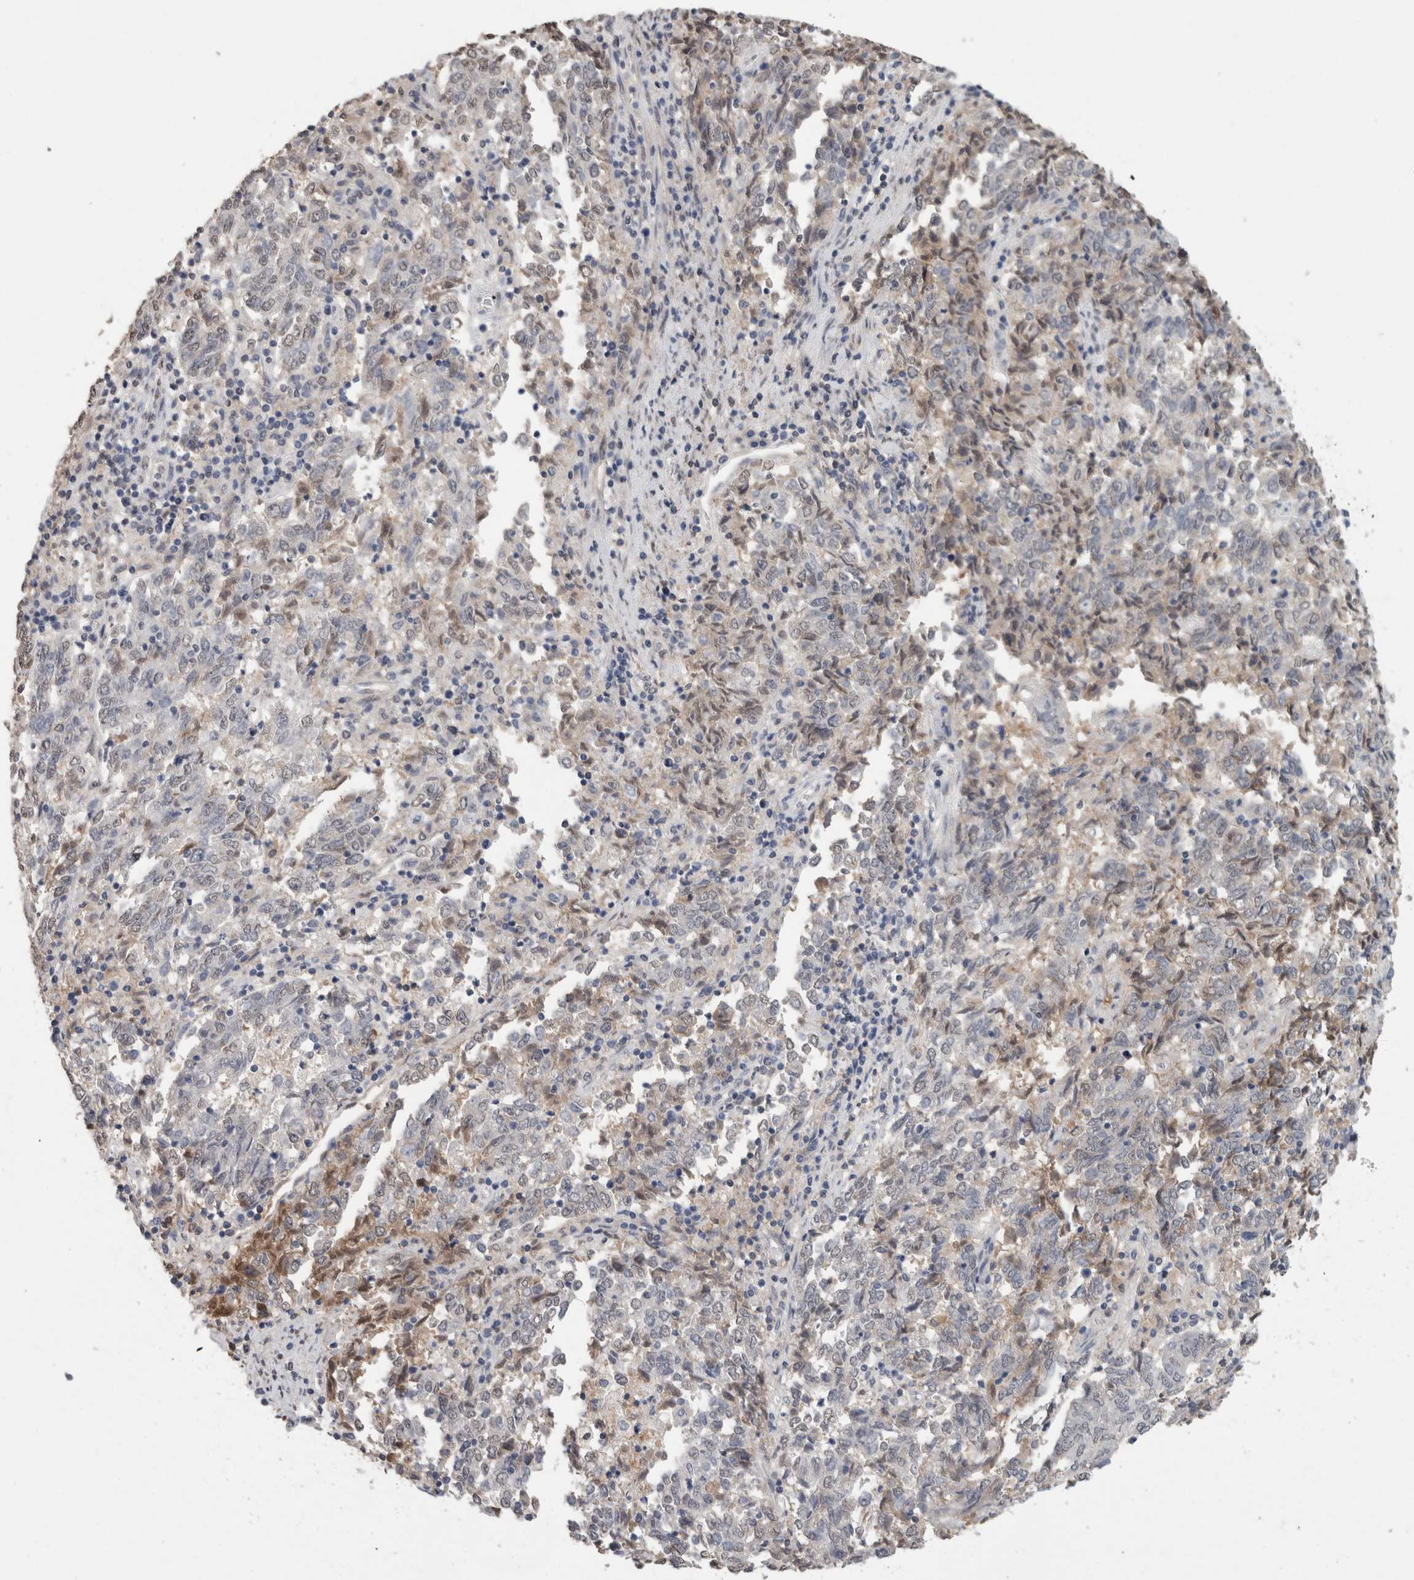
{"staining": {"intensity": "weak", "quantity": "<25%", "location": "cytoplasmic/membranous"}, "tissue": "endometrial cancer", "cell_type": "Tumor cells", "image_type": "cancer", "snomed": [{"axis": "morphology", "description": "Adenocarcinoma, NOS"}, {"axis": "topography", "description": "Endometrium"}], "caption": "Tumor cells are negative for brown protein staining in endometrial adenocarcinoma.", "gene": "LTBP1", "patient": {"sex": "female", "age": 80}}